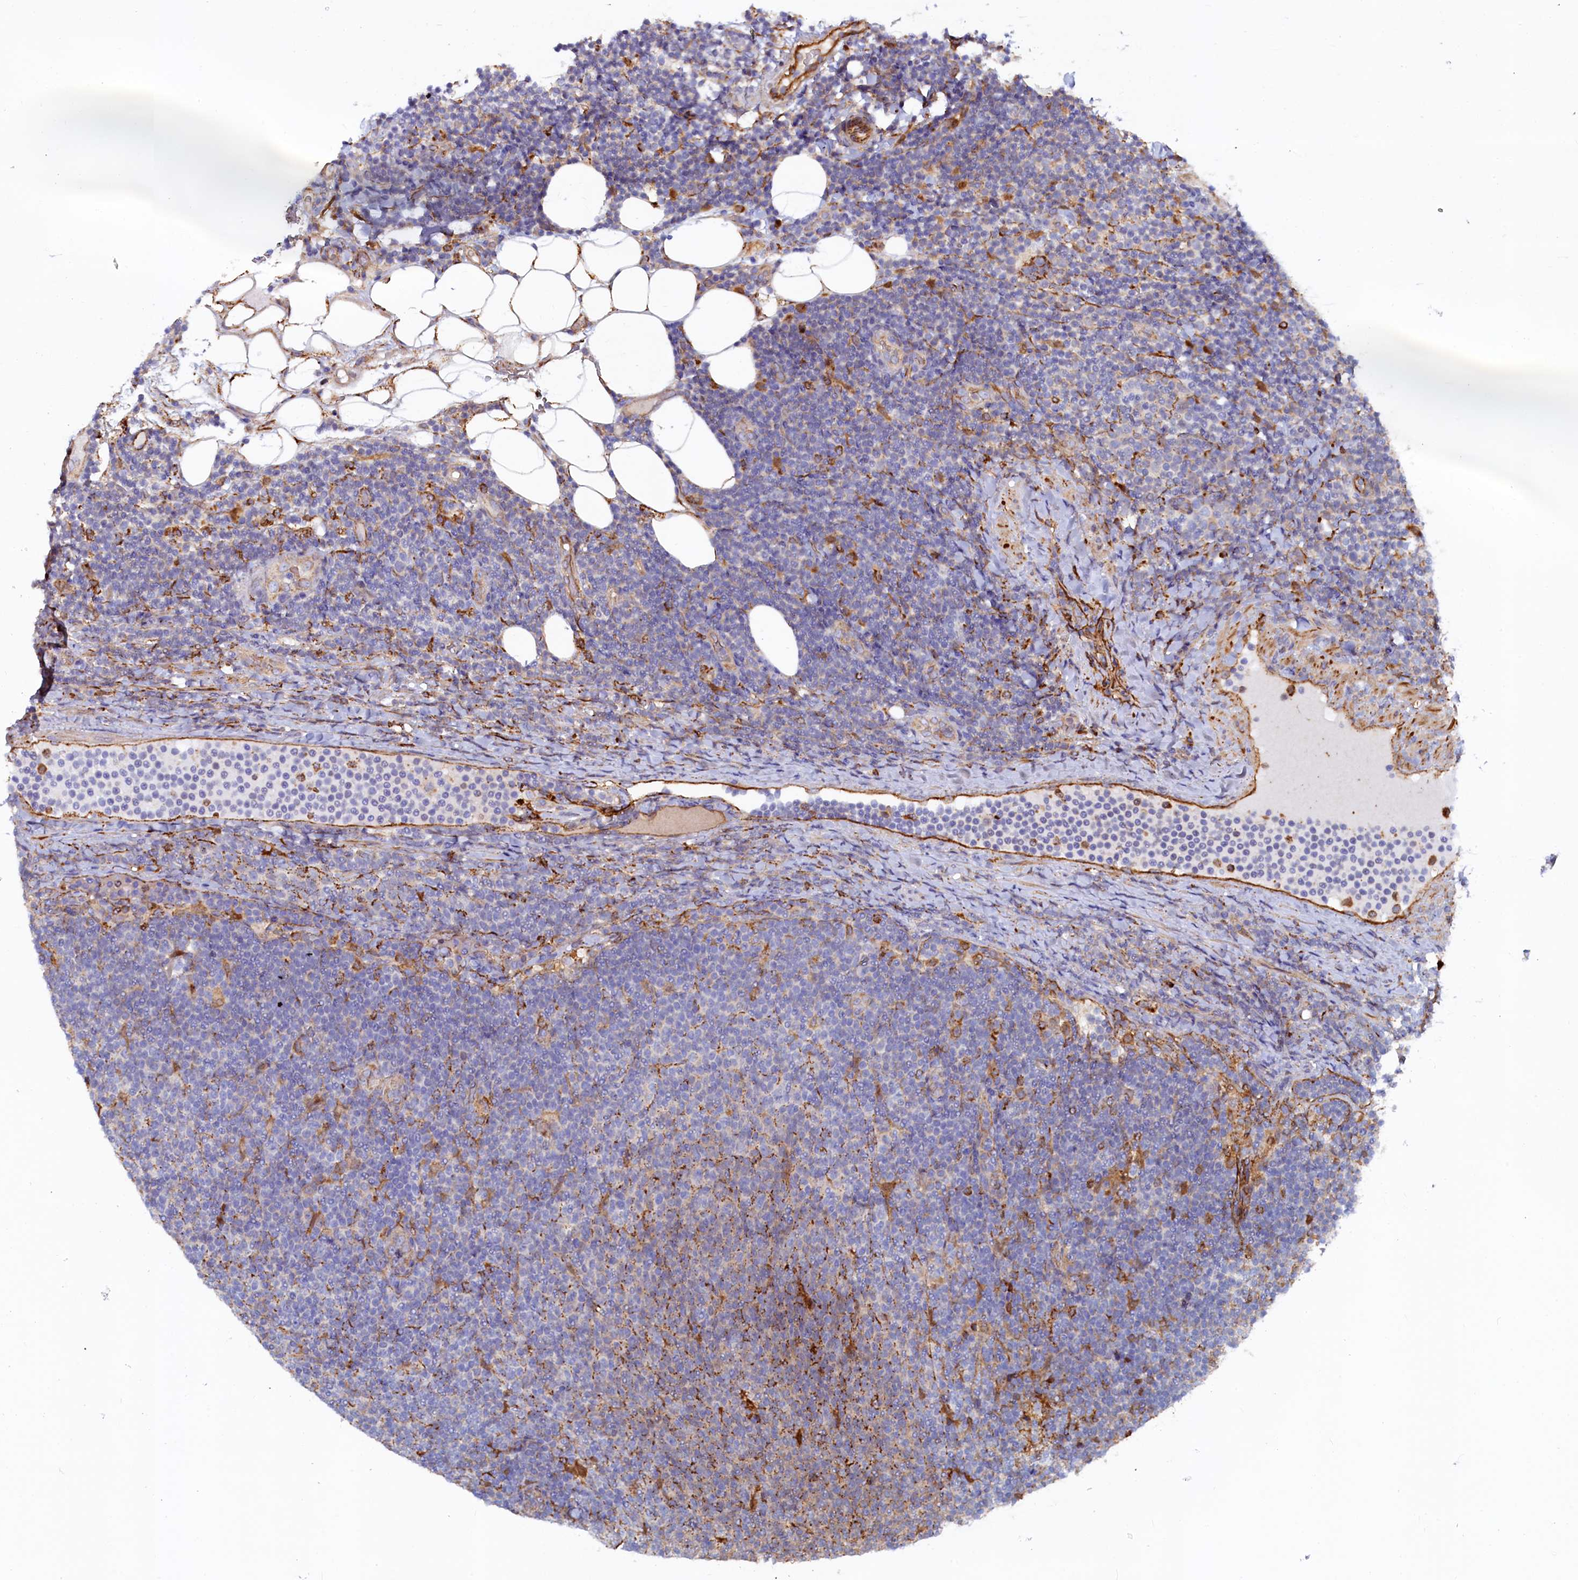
{"staining": {"intensity": "moderate", "quantity": "<25%", "location": "cytoplasmic/membranous"}, "tissue": "lymphoma", "cell_type": "Tumor cells", "image_type": "cancer", "snomed": [{"axis": "morphology", "description": "Malignant lymphoma, non-Hodgkin's type, Low grade"}, {"axis": "topography", "description": "Lymph node"}], "caption": "This micrograph demonstrates lymphoma stained with immunohistochemistry to label a protein in brown. The cytoplasmic/membranous of tumor cells show moderate positivity for the protein. Nuclei are counter-stained blue.", "gene": "ASTE1", "patient": {"sex": "male", "age": 66}}